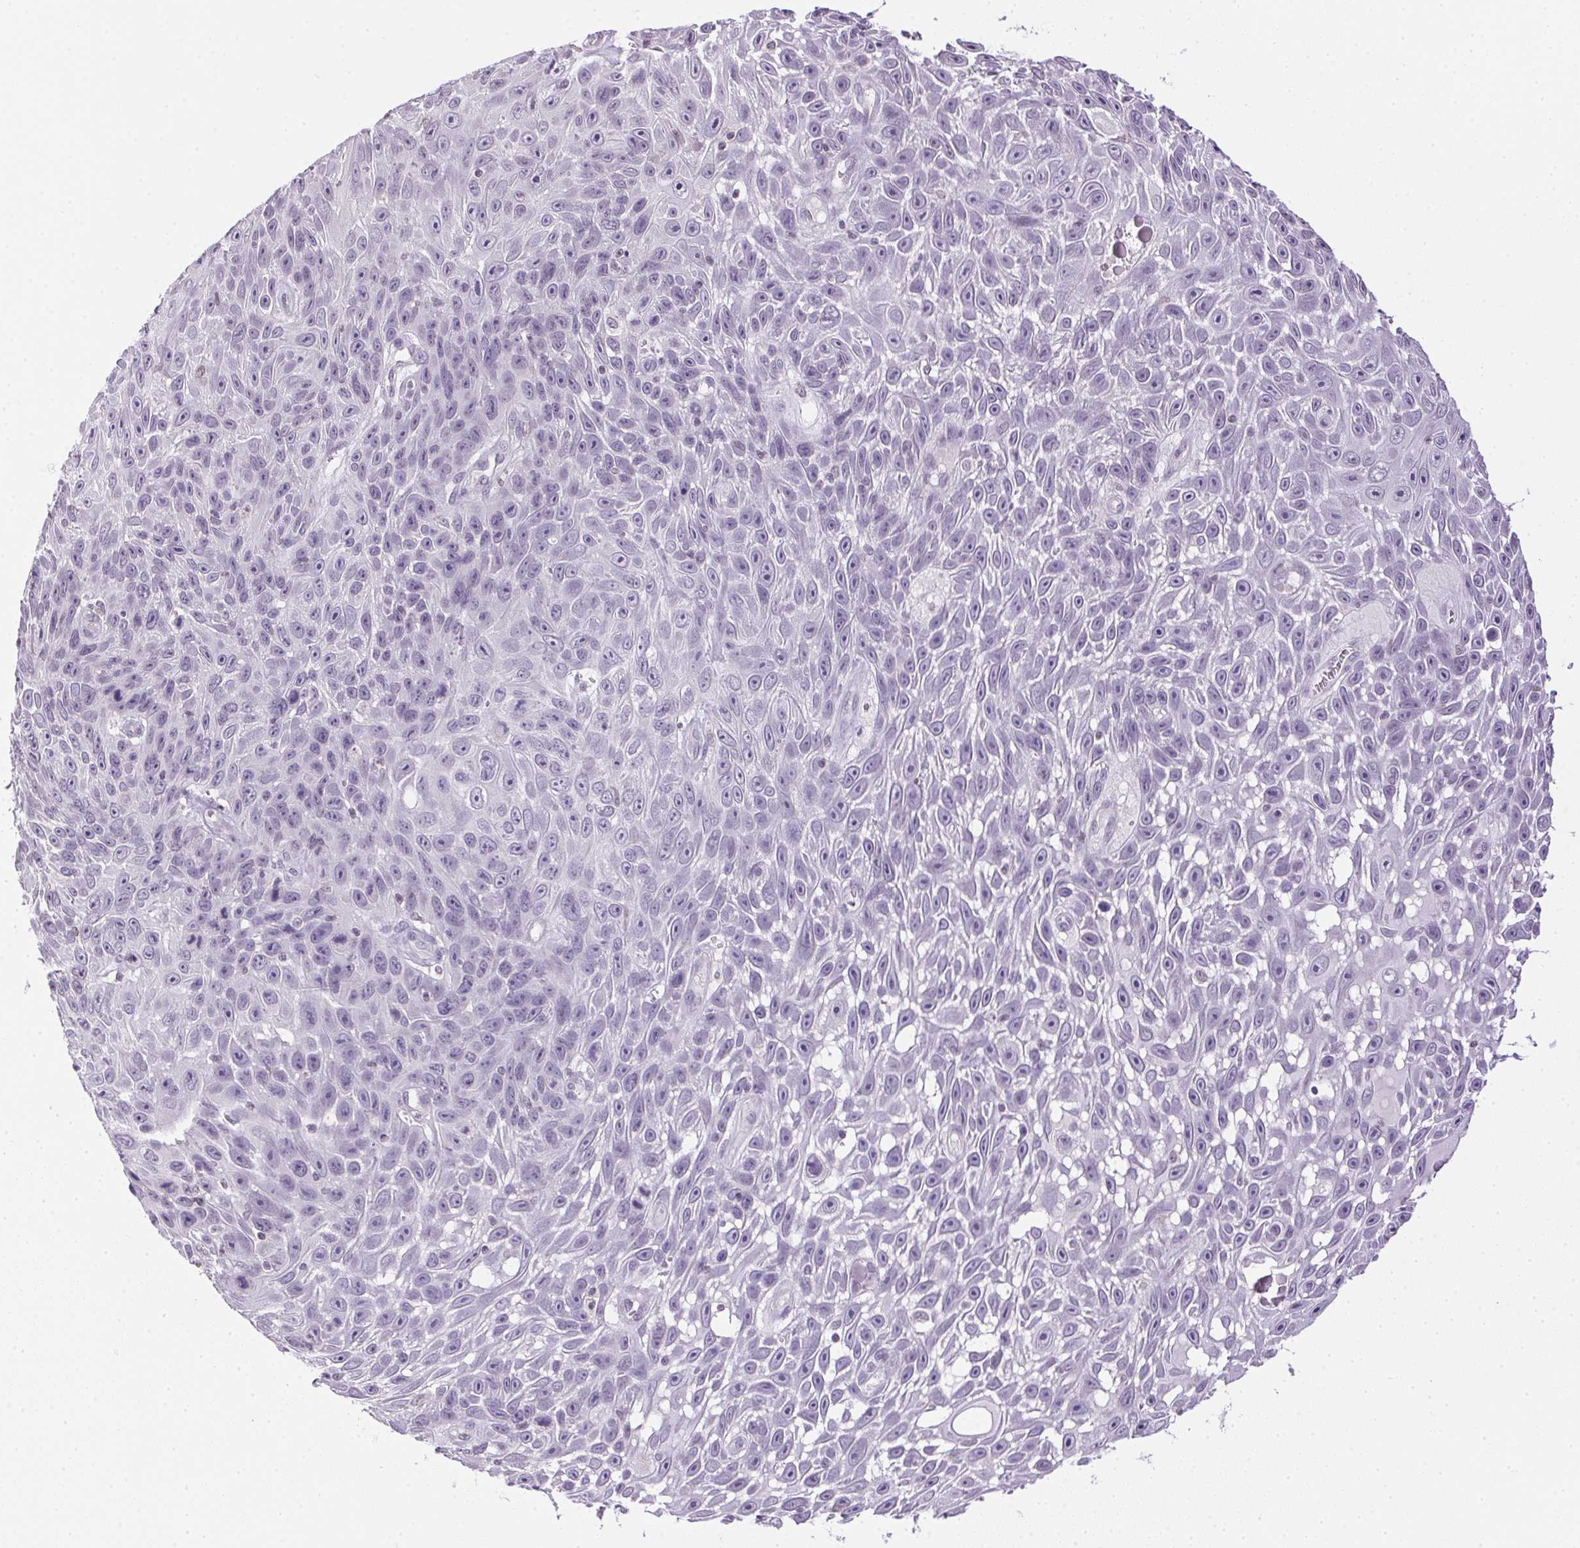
{"staining": {"intensity": "negative", "quantity": "none", "location": "none"}, "tissue": "skin cancer", "cell_type": "Tumor cells", "image_type": "cancer", "snomed": [{"axis": "morphology", "description": "Squamous cell carcinoma, NOS"}, {"axis": "topography", "description": "Skin"}], "caption": "Image shows no protein positivity in tumor cells of skin cancer tissue. (Brightfield microscopy of DAB immunohistochemistry at high magnification).", "gene": "PRL", "patient": {"sex": "male", "age": 82}}